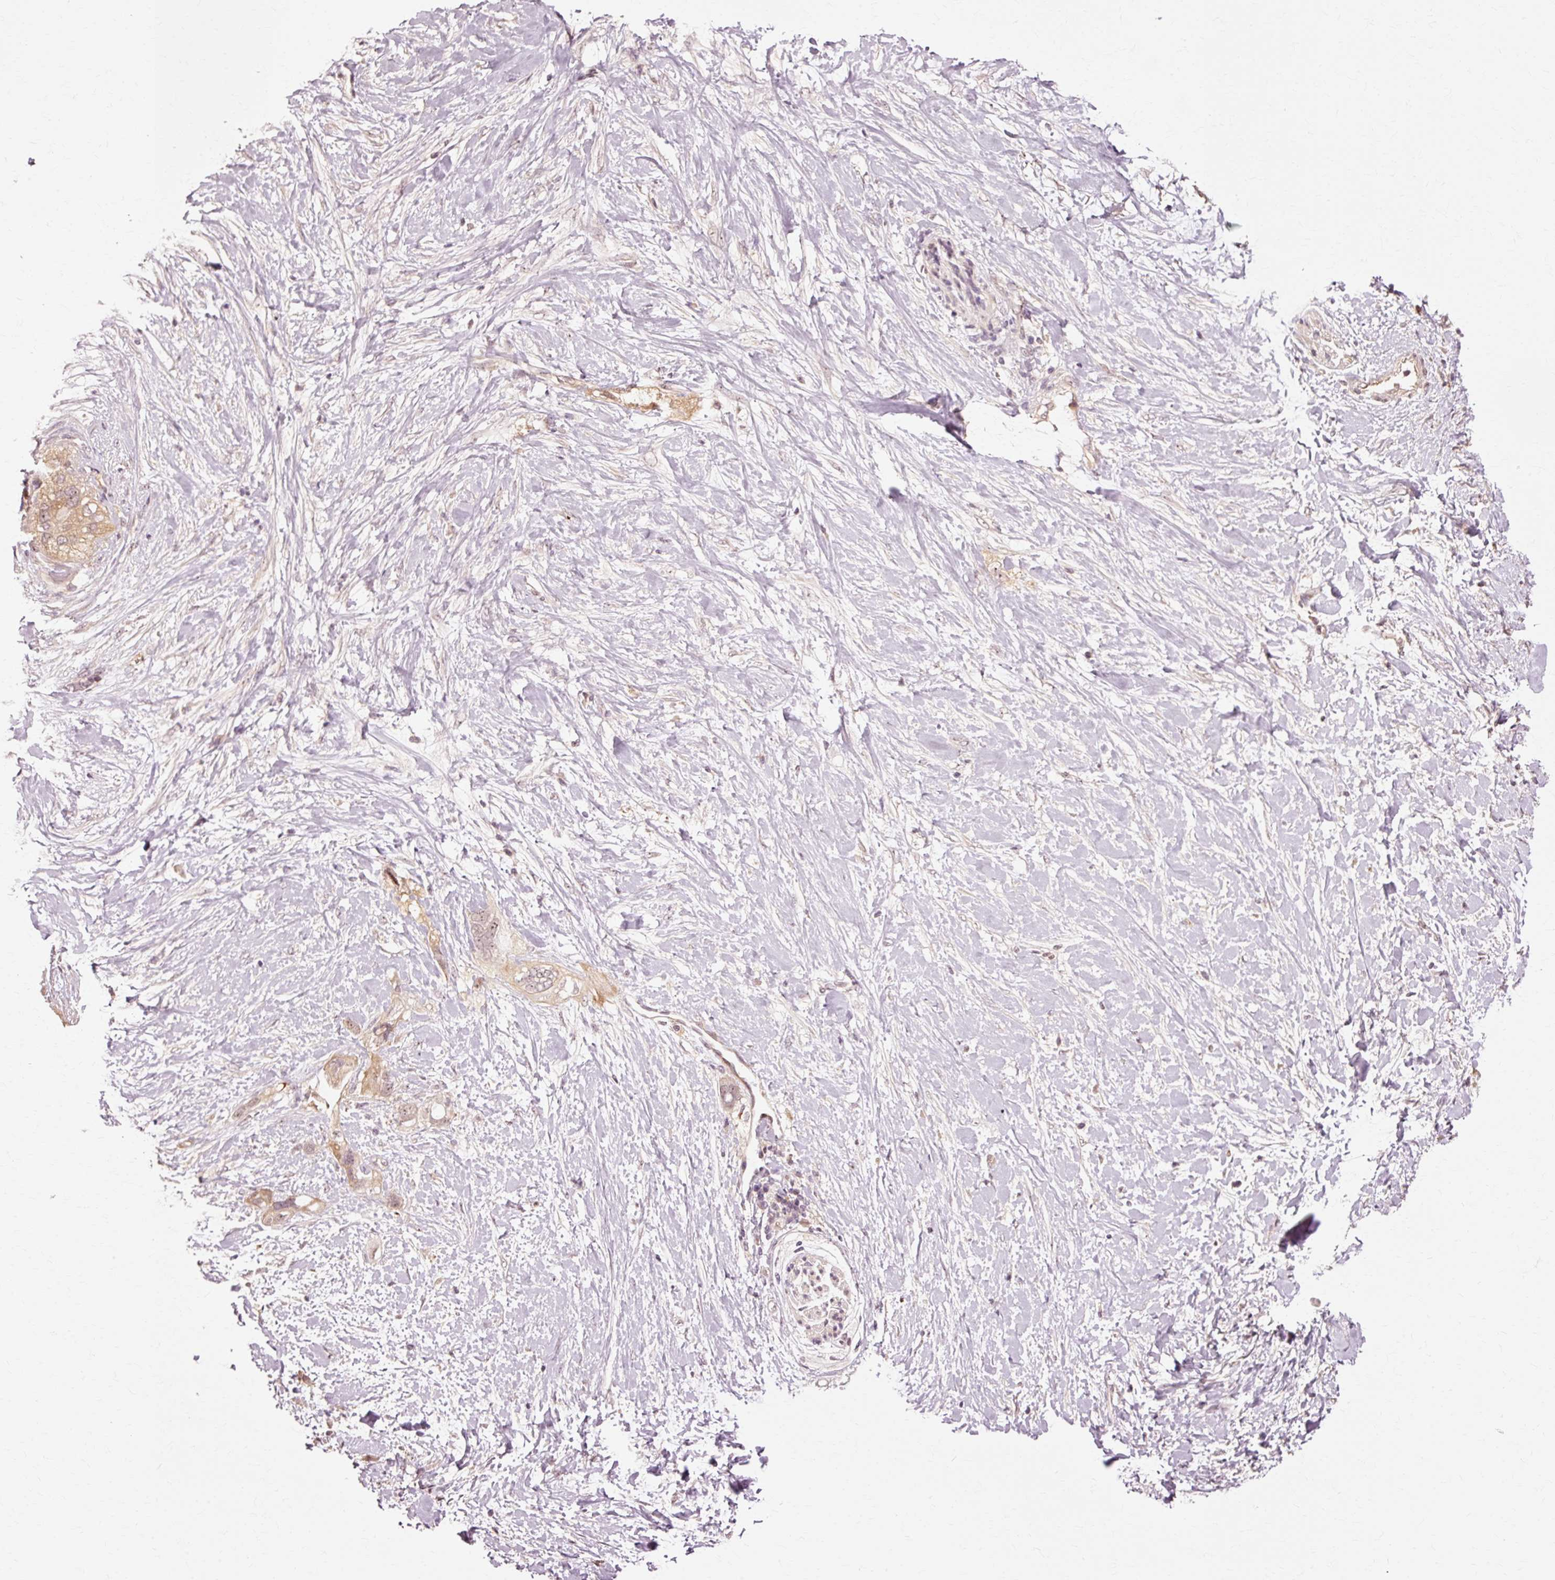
{"staining": {"intensity": "weak", "quantity": ">75%", "location": "cytoplasmic/membranous"}, "tissue": "pancreatic cancer", "cell_type": "Tumor cells", "image_type": "cancer", "snomed": [{"axis": "morphology", "description": "Adenocarcinoma, NOS"}, {"axis": "topography", "description": "Pancreas"}], "caption": "Approximately >75% of tumor cells in human pancreatic adenocarcinoma reveal weak cytoplasmic/membranous protein expression as visualized by brown immunohistochemical staining.", "gene": "RGPD5", "patient": {"sex": "female", "age": 56}}